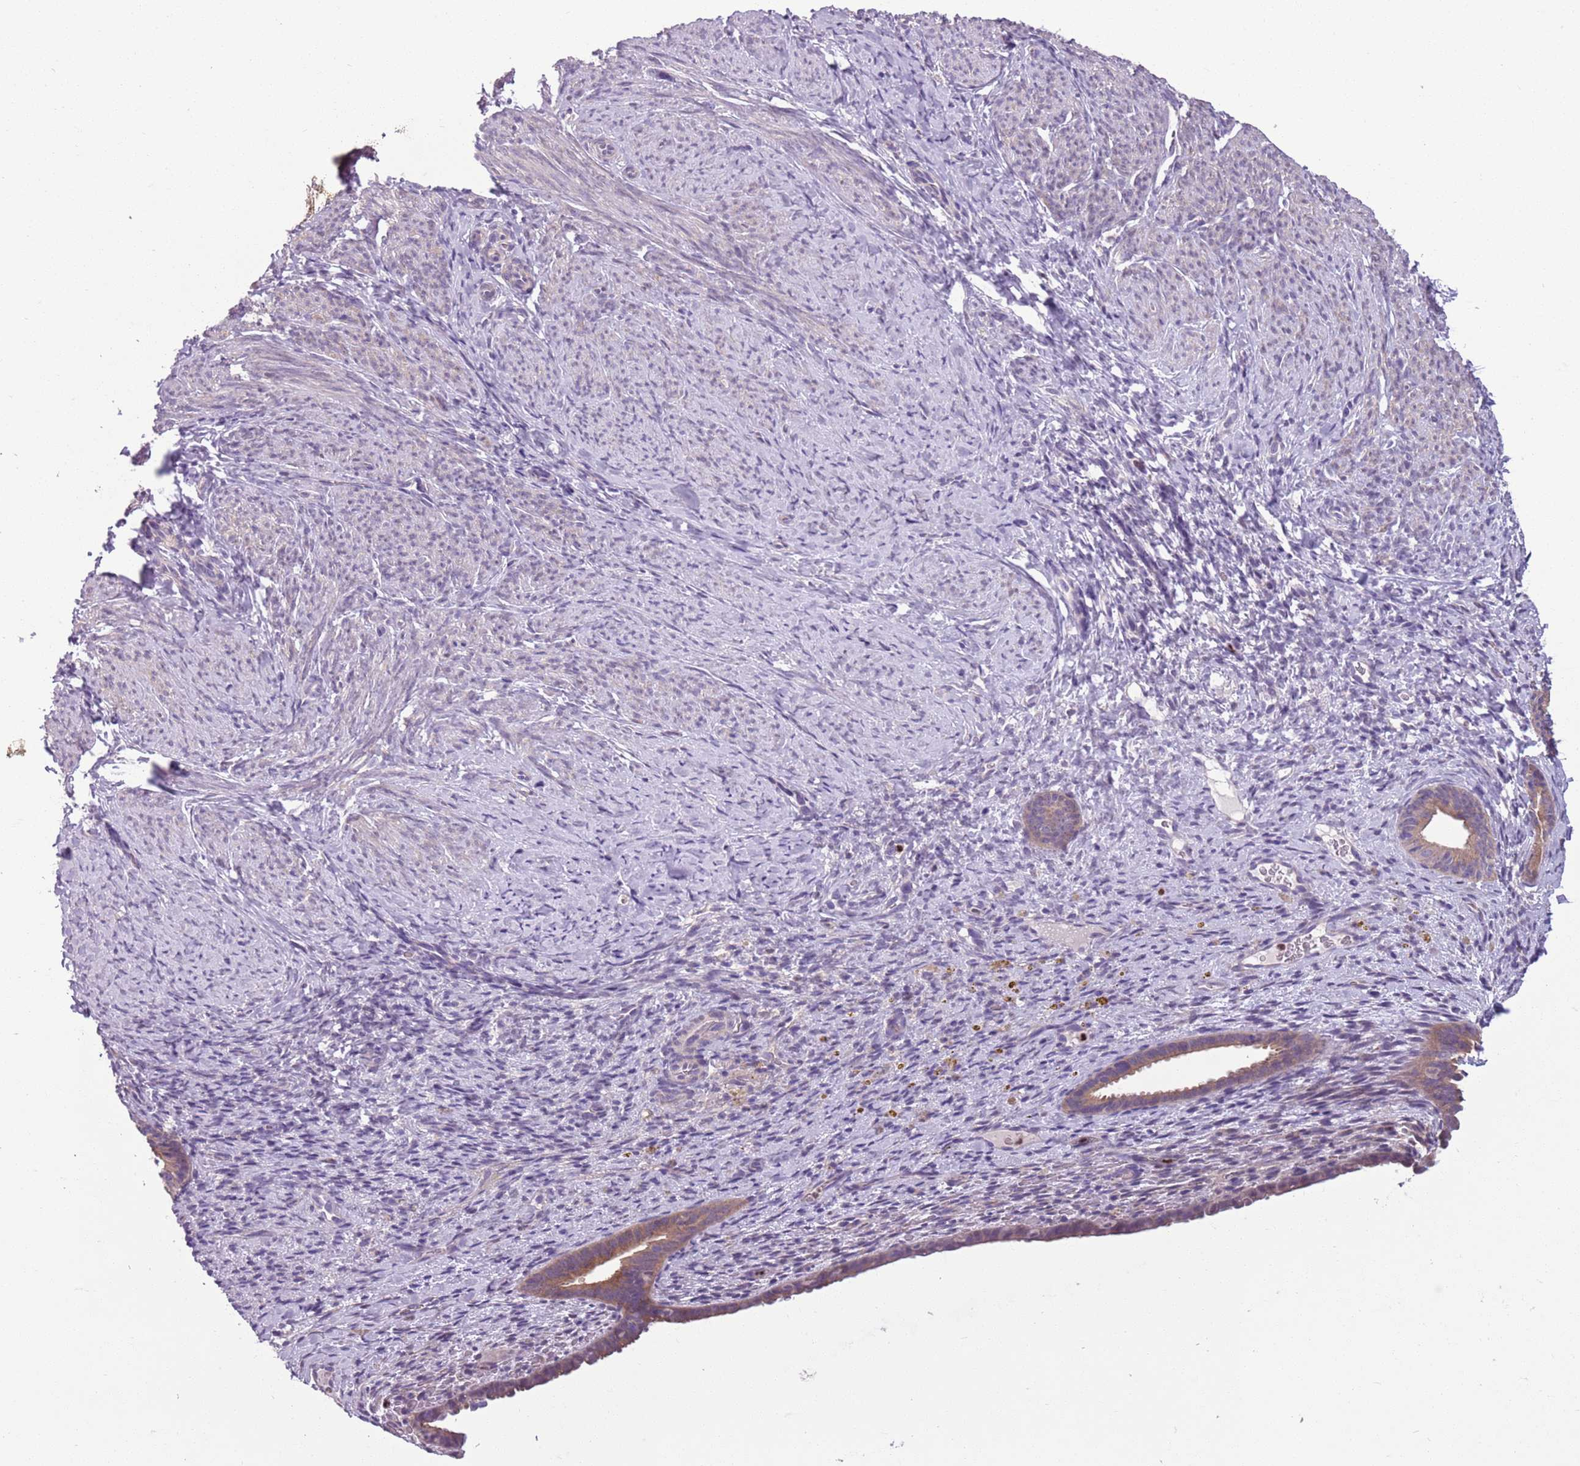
{"staining": {"intensity": "negative", "quantity": "none", "location": "none"}, "tissue": "endometrium", "cell_type": "Cells in endometrial stroma", "image_type": "normal", "snomed": [{"axis": "morphology", "description": "Normal tissue, NOS"}, {"axis": "topography", "description": "Endometrium"}], "caption": "Photomicrograph shows no significant protein expression in cells in endometrial stroma of unremarkable endometrium.", "gene": "ADCY7", "patient": {"sex": "female", "age": 65}}